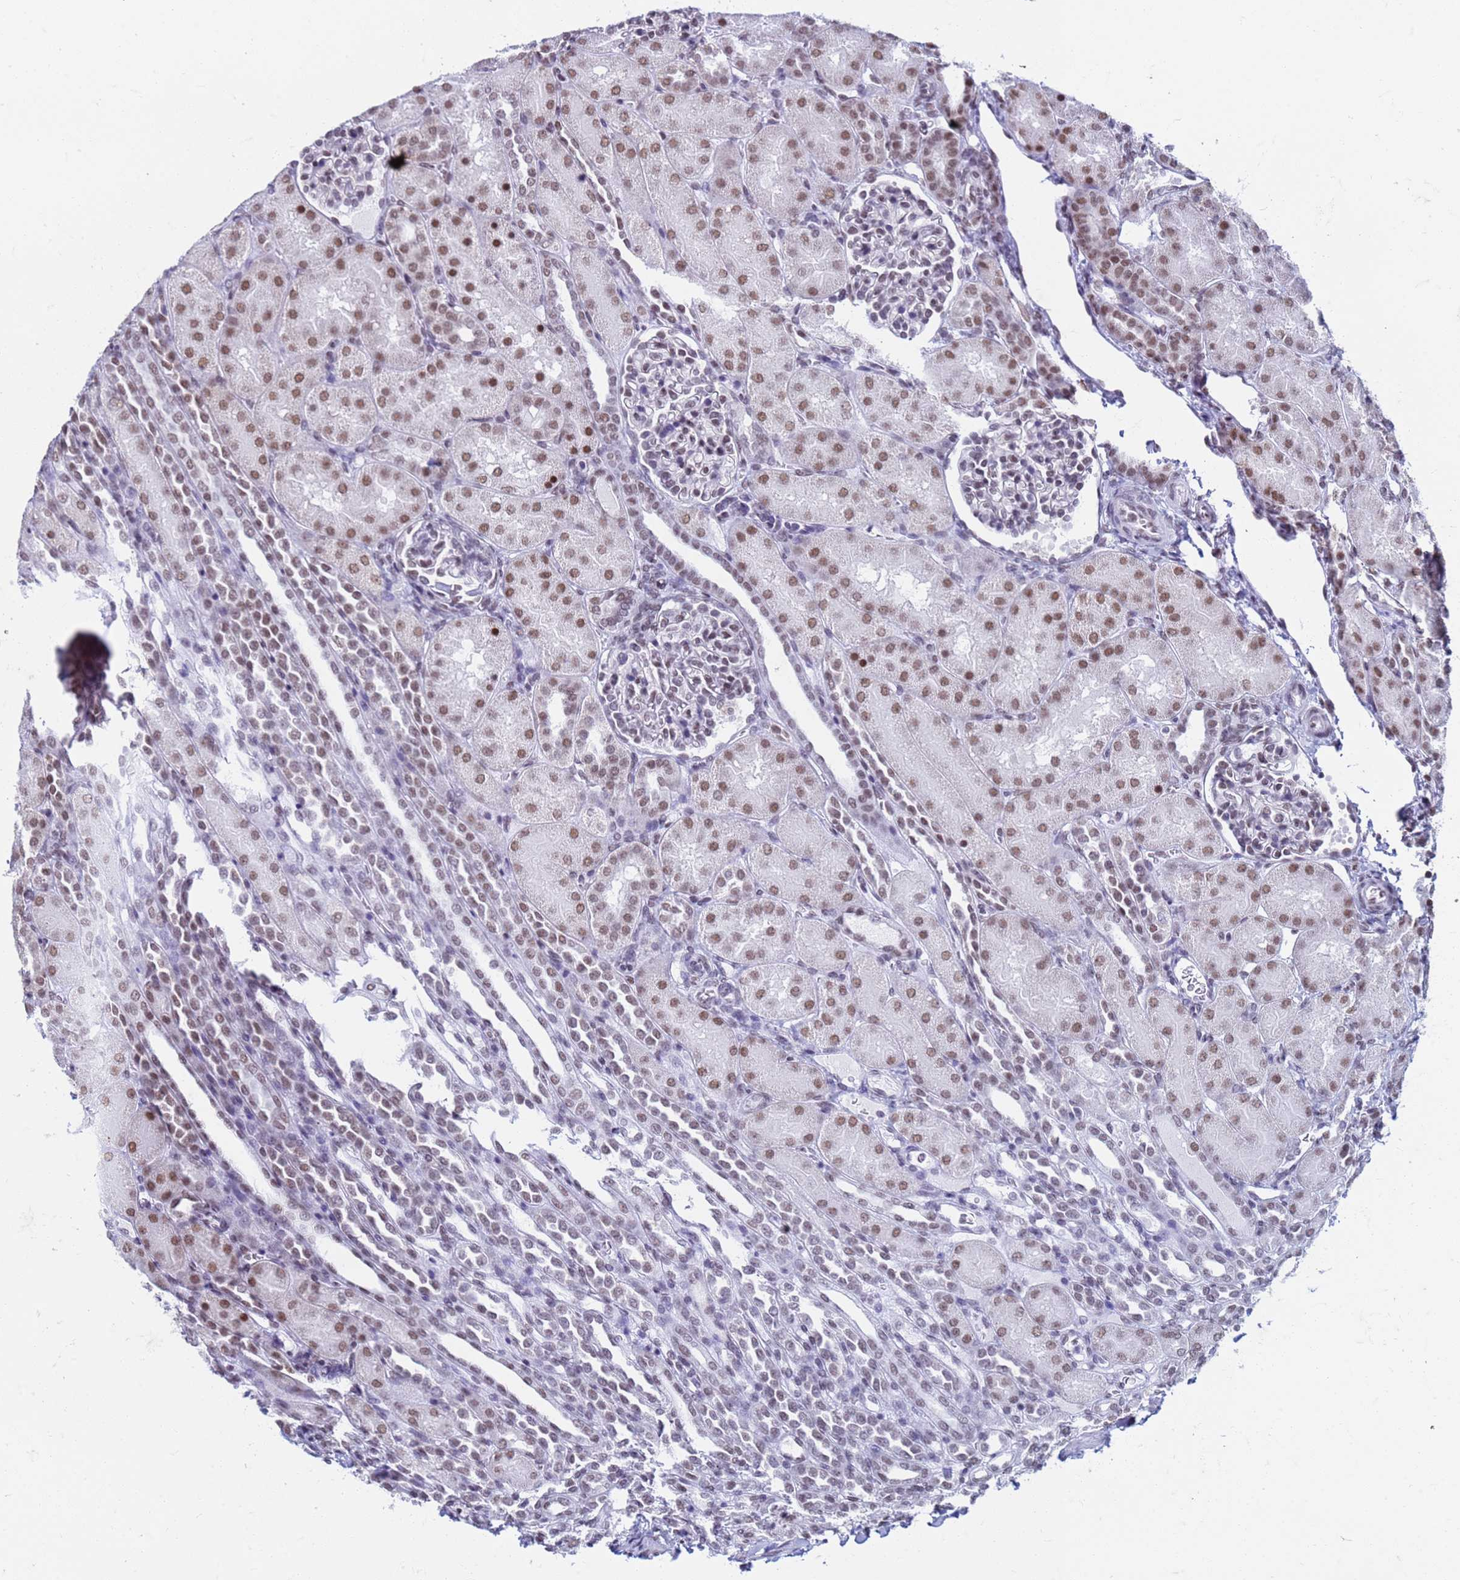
{"staining": {"intensity": "moderate", "quantity": "25%-75%", "location": "nuclear"}, "tissue": "kidney", "cell_type": "Cells in glomeruli", "image_type": "normal", "snomed": [{"axis": "morphology", "description": "Normal tissue, NOS"}, {"axis": "topography", "description": "Kidney"}], "caption": "The photomicrograph displays immunohistochemical staining of benign kidney. There is moderate nuclear staining is present in about 25%-75% of cells in glomeruli.", "gene": "FAM170B", "patient": {"sex": "male", "age": 1}}